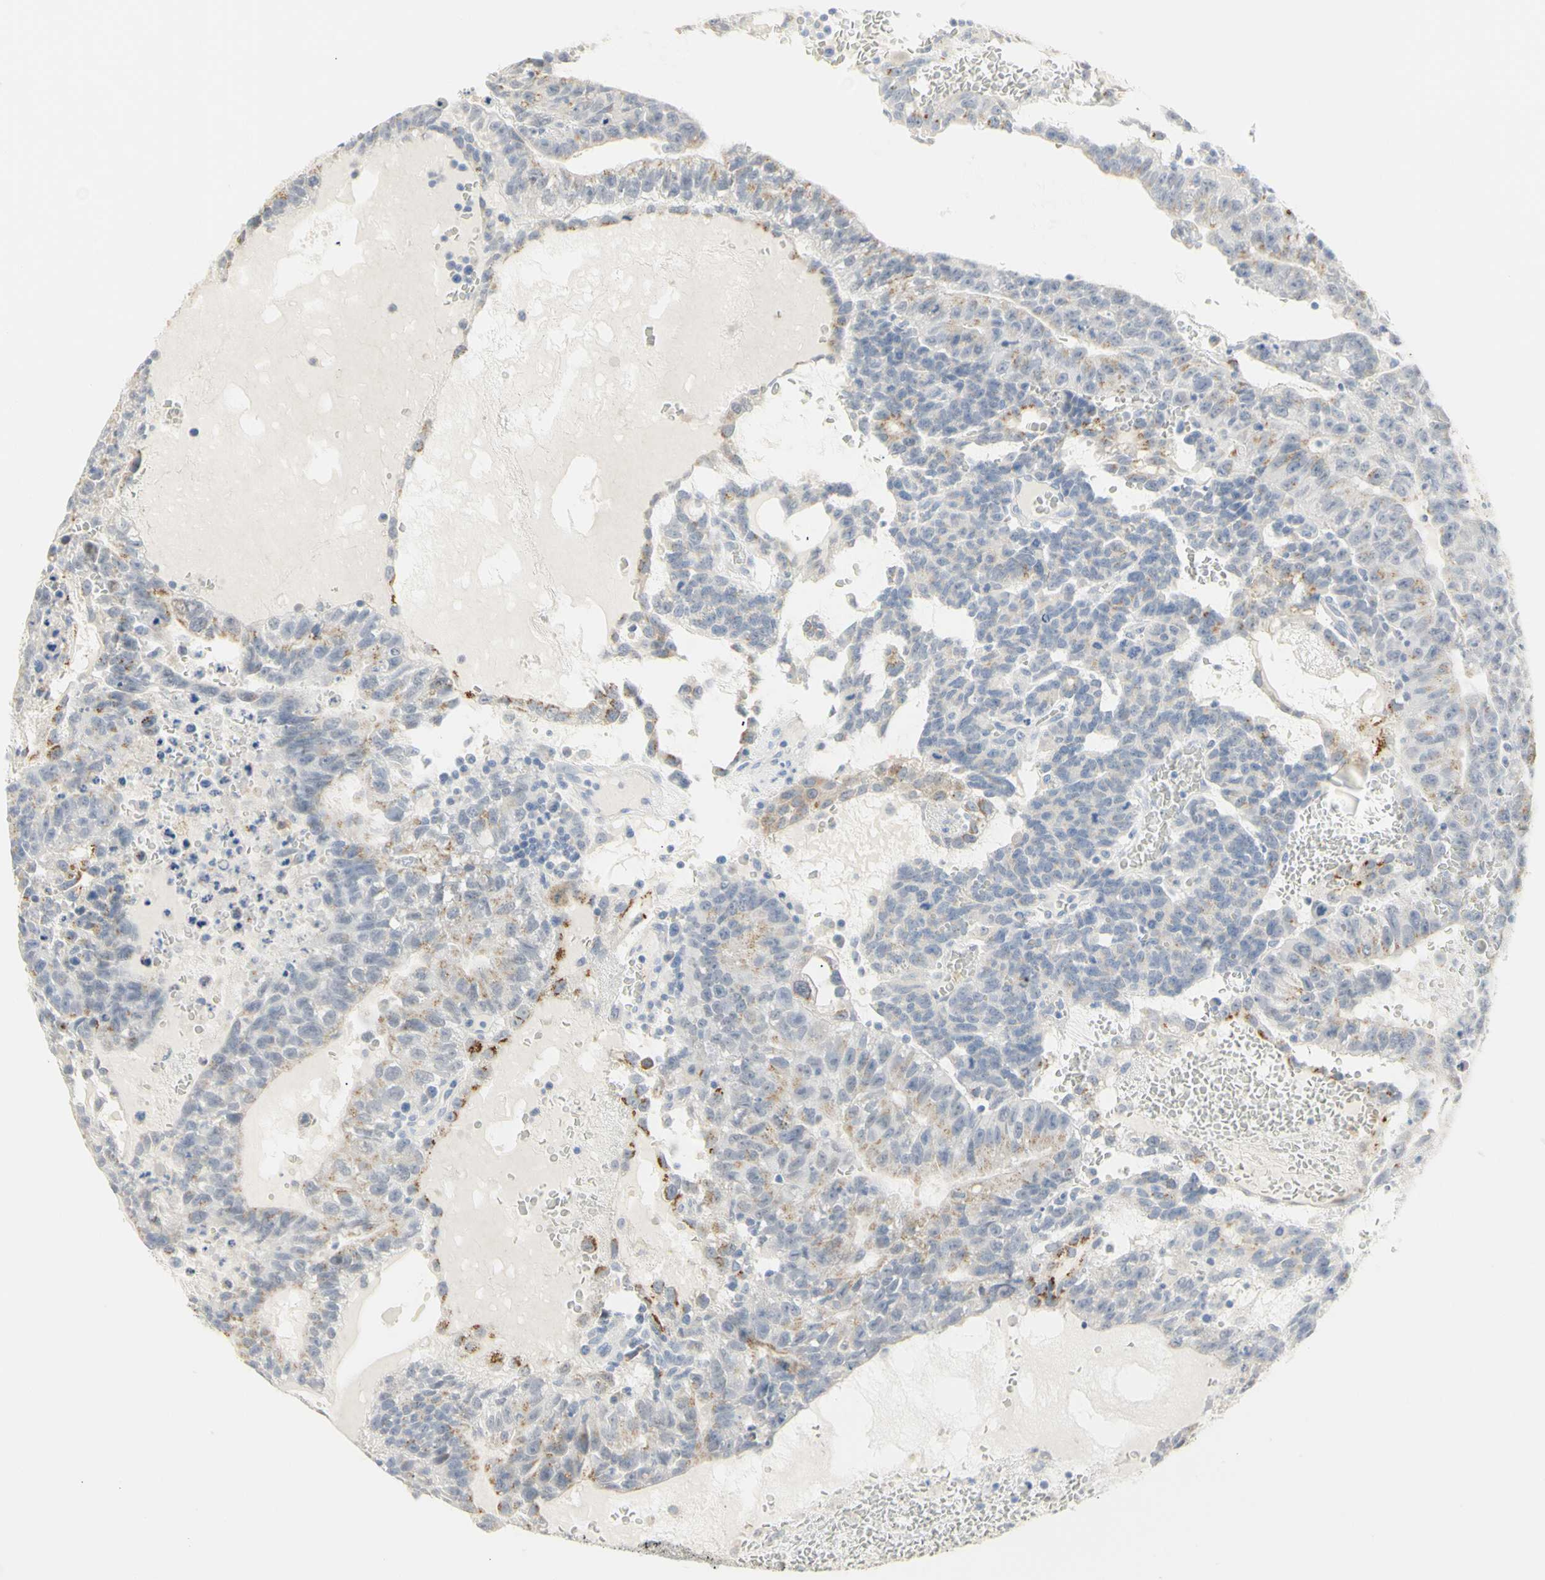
{"staining": {"intensity": "moderate", "quantity": "25%-75%", "location": "cytoplasmic/membranous"}, "tissue": "testis cancer", "cell_type": "Tumor cells", "image_type": "cancer", "snomed": [{"axis": "morphology", "description": "Seminoma, NOS"}, {"axis": "morphology", "description": "Carcinoma, Embryonal, NOS"}, {"axis": "topography", "description": "Testis"}], "caption": "A brown stain labels moderate cytoplasmic/membranous expression of a protein in human testis seminoma tumor cells. The protein of interest is shown in brown color, while the nuclei are stained blue.", "gene": "B4GALNT3", "patient": {"sex": "male", "age": 52}}